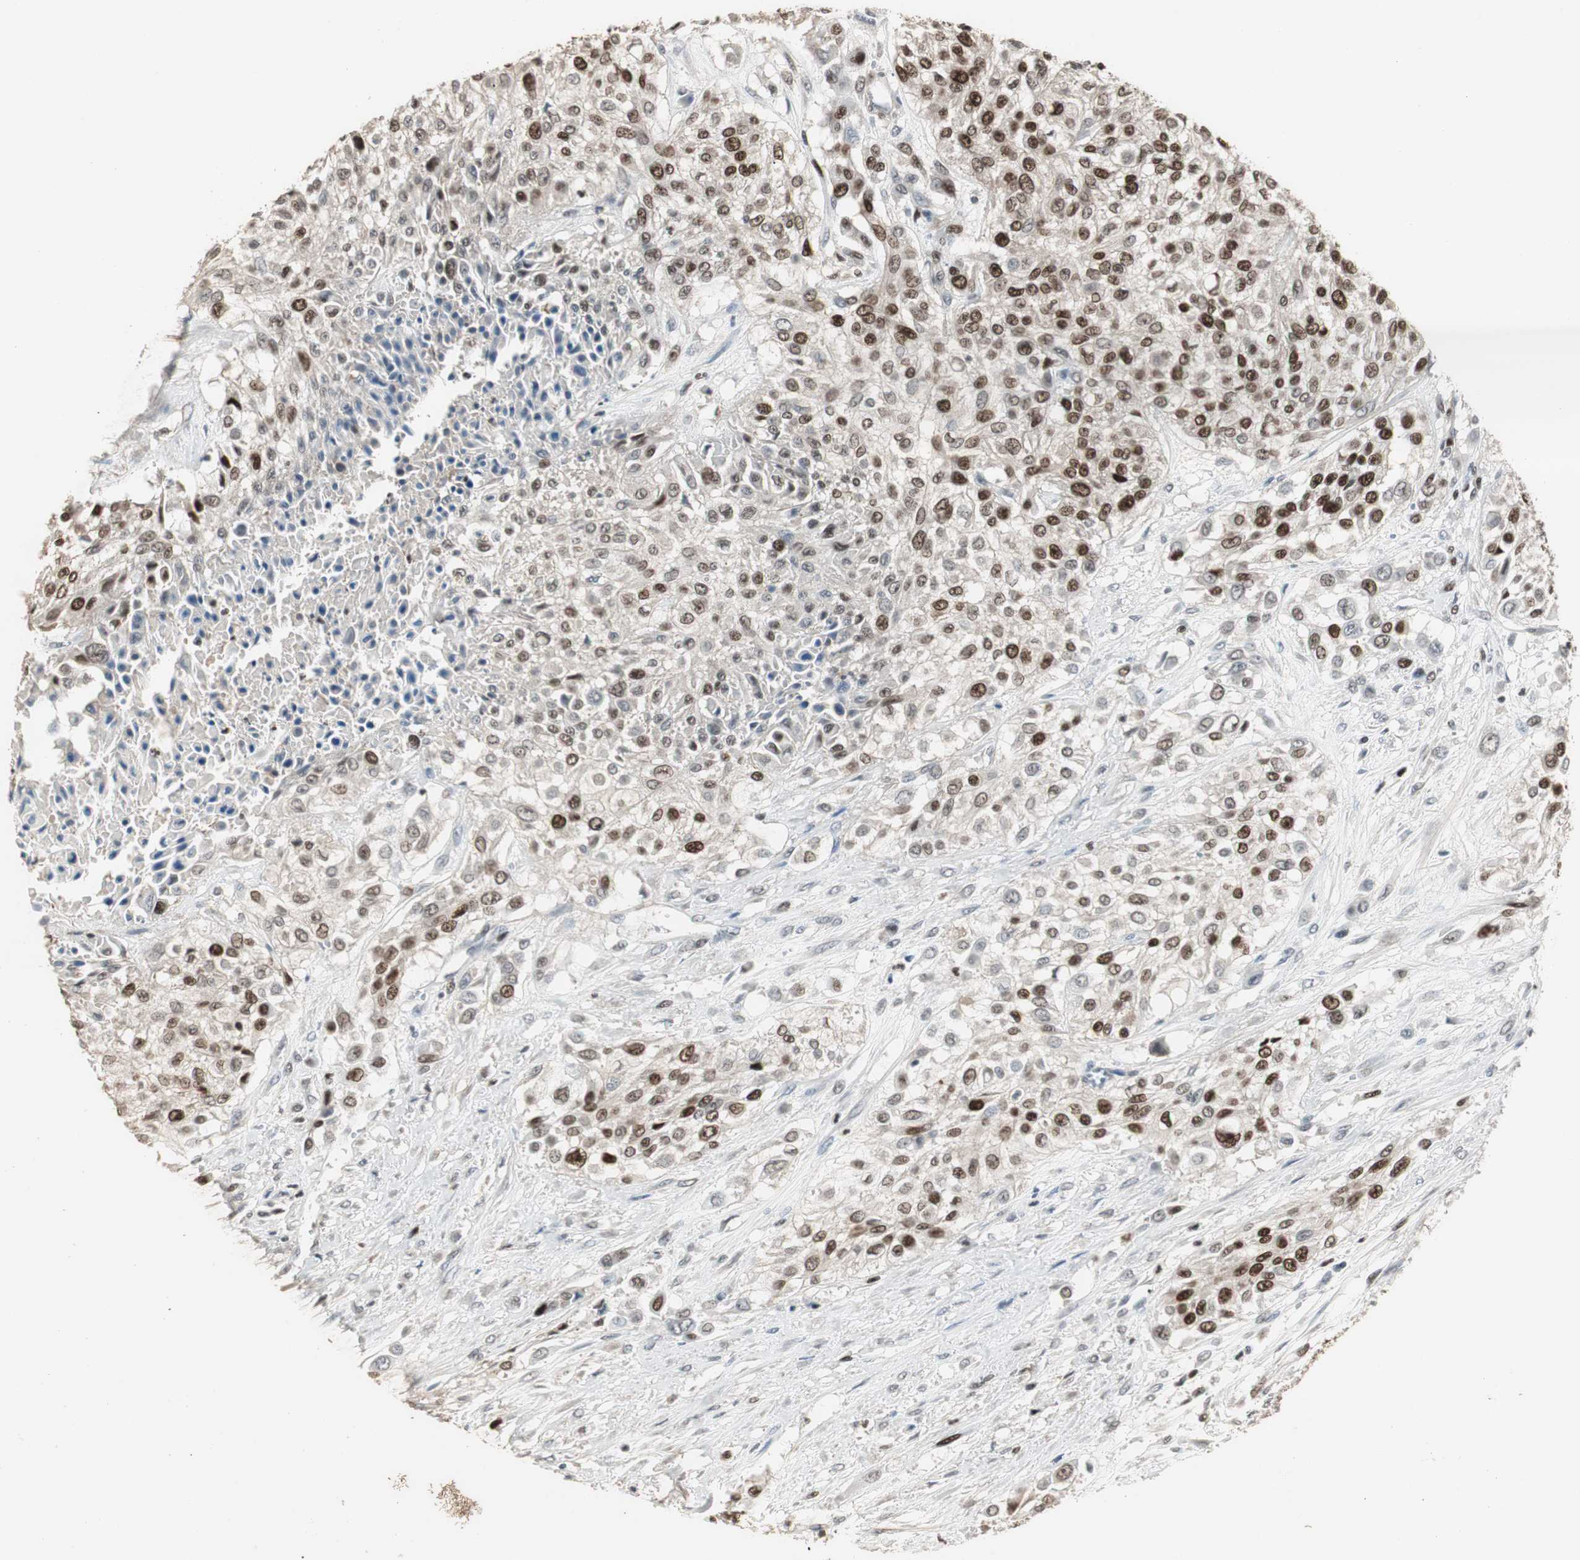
{"staining": {"intensity": "strong", "quantity": "25%-75%", "location": "nuclear"}, "tissue": "urothelial cancer", "cell_type": "Tumor cells", "image_type": "cancer", "snomed": [{"axis": "morphology", "description": "Urothelial carcinoma, High grade"}, {"axis": "topography", "description": "Urinary bladder"}], "caption": "Strong nuclear protein positivity is present in approximately 25%-75% of tumor cells in urothelial carcinoma (high-grade). (DAB IHC with brightfield microscopy, high magnification).", "gene": "FEN1", "patient": {"sex": "male", "age": 57}}